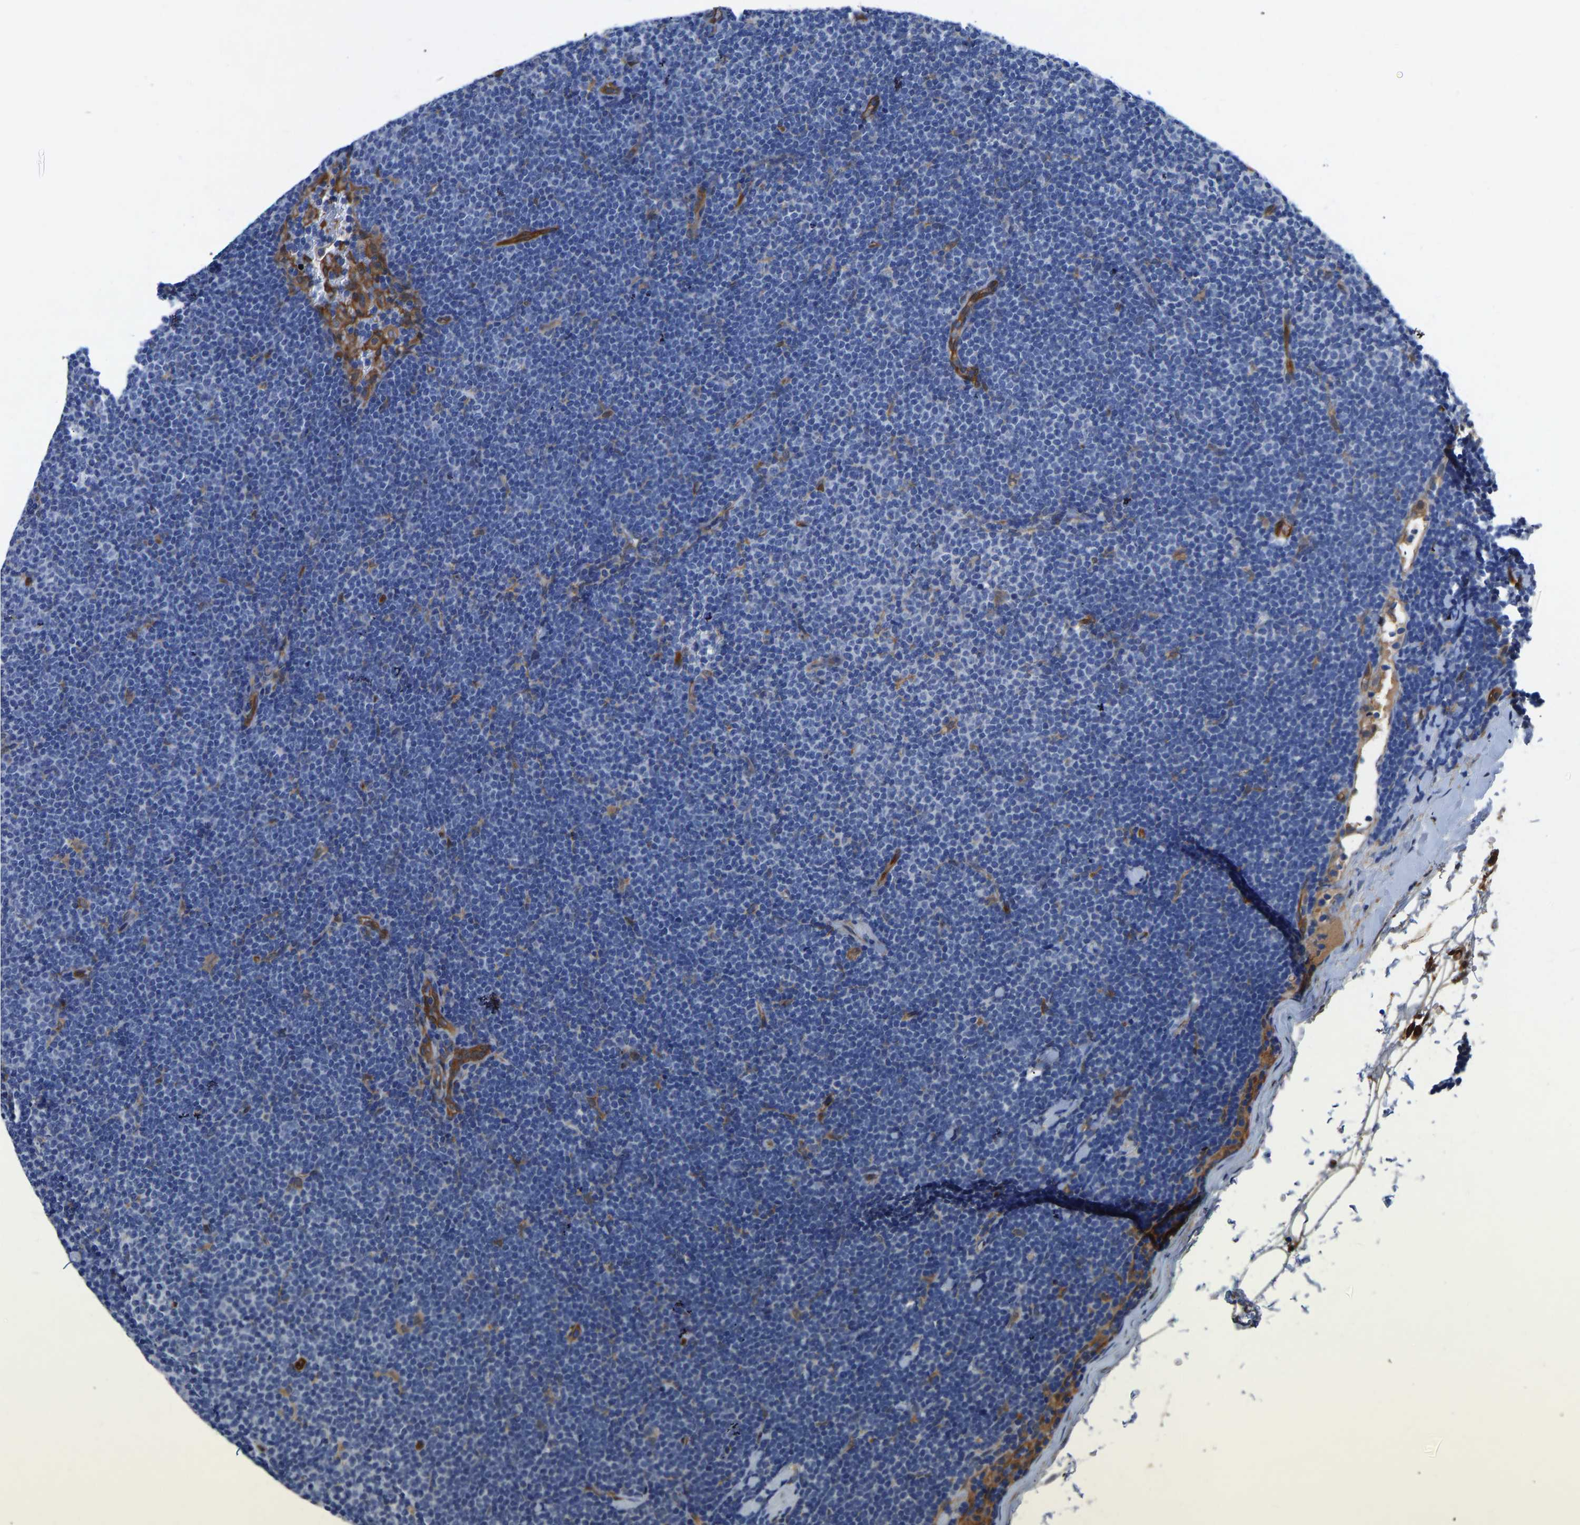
{"staining": {"intensity": "negative", "quantity": "none", "location": "none"}, "tissue": "lymphoma", "cell_type": "Tumor cells", "image_type": "cancer", "snomed": [{"axis": "morphology", "description": "Malignant lymphoma, non-Hodgkin's type, Low grade"}, {"axis": "topography", "description": "Lymph node"}], "caption": "There is no significant staining in tumor cells of lymphoma.", "gene": "ATG2B", "patient": {"sex": "female", "age": 53}}